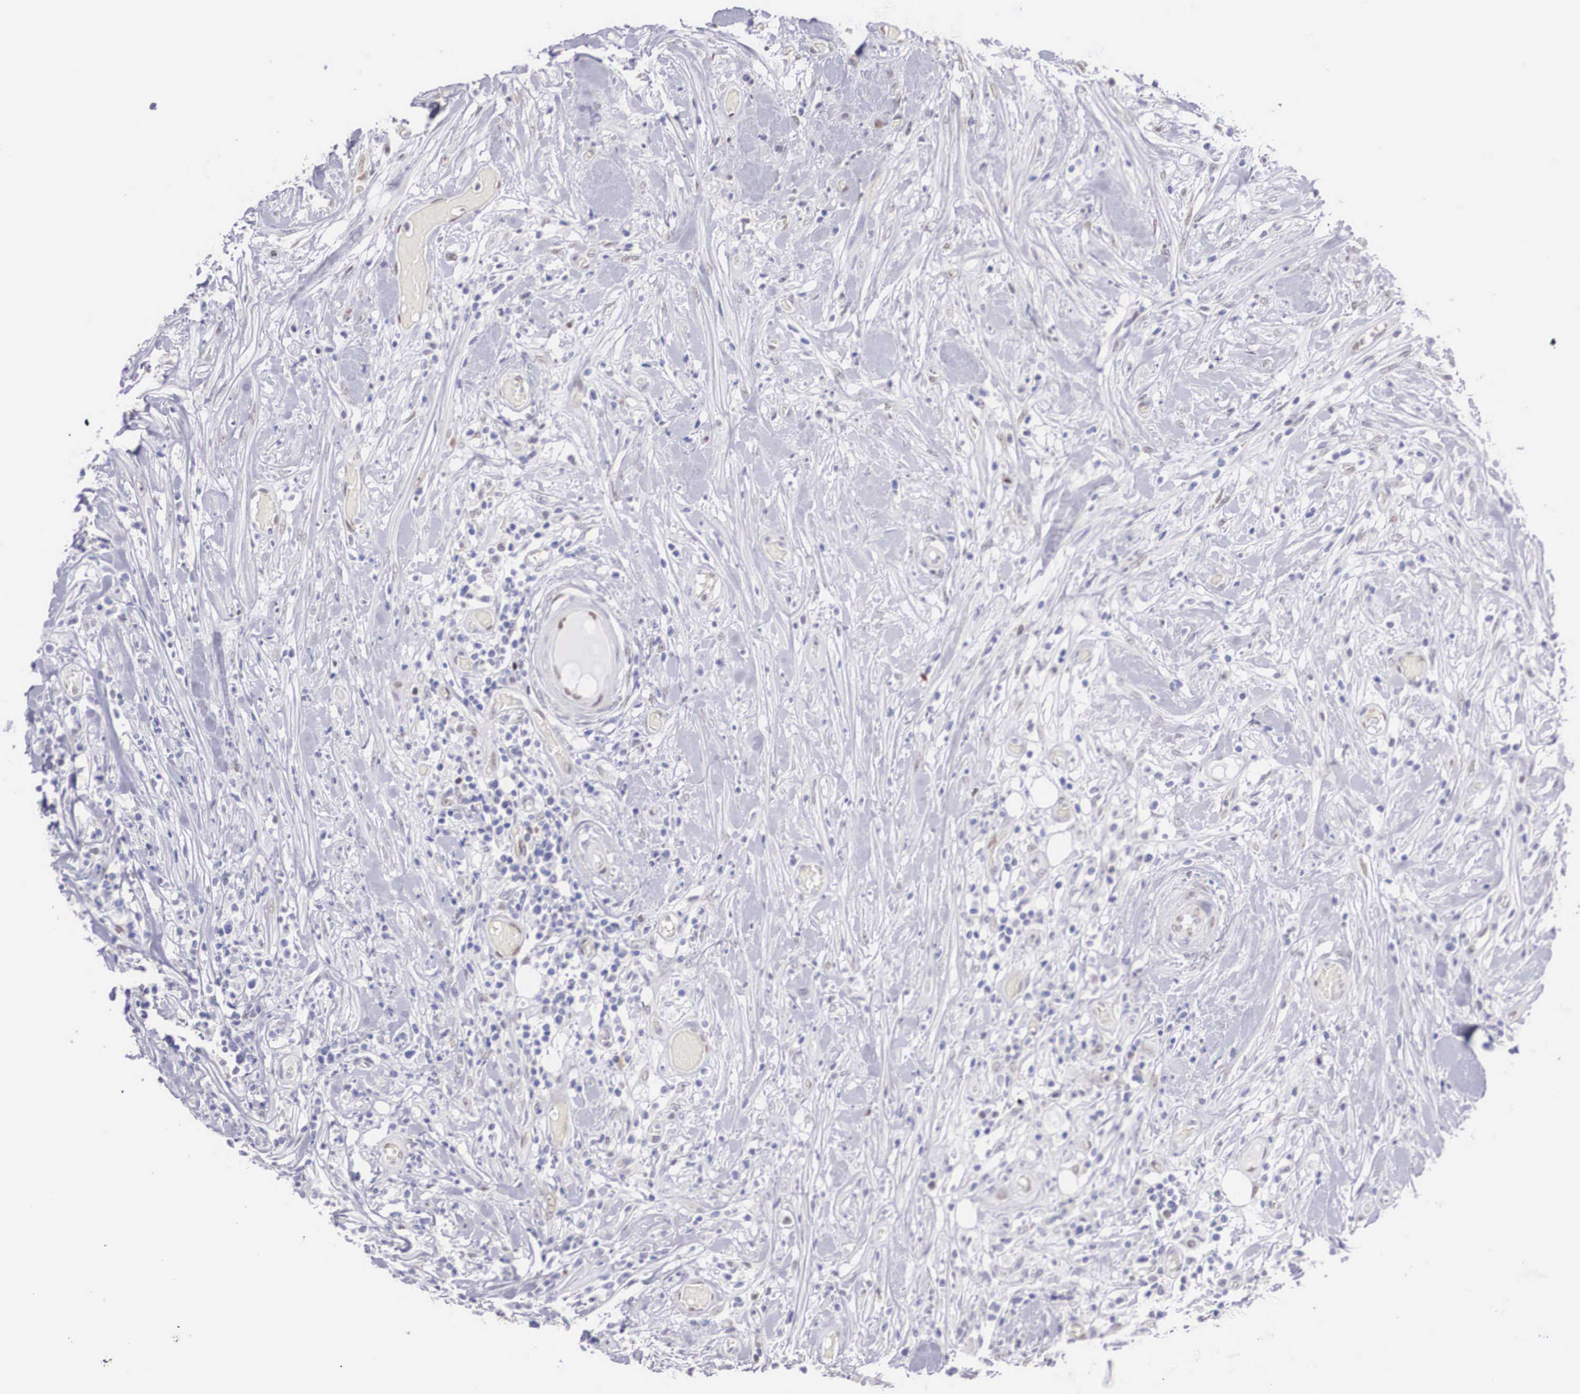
{"staining": {"intensity": "negative", "quantity": "none", "location": "none"}, "tissue": "lymphoma", "cell_type": "Tumor cells", "image_type": "cancer", "snomed": [{"axis": "morphology", "description": "Malignant lymphoma, non-Hodgkin's type, High grade"}, {"axis": "topography", "description": "Colon"}], "caption": "Immunohistochemistry (IHC) photomicrograph of neoplastic tissue: human malignant lymphoma, non-Hodgkin's type (high-grade) stained with DAB shows no significant protein expression in tumor cells.", "gene": "HMGN5", "patient": {"sex": "male", "age": 82}}